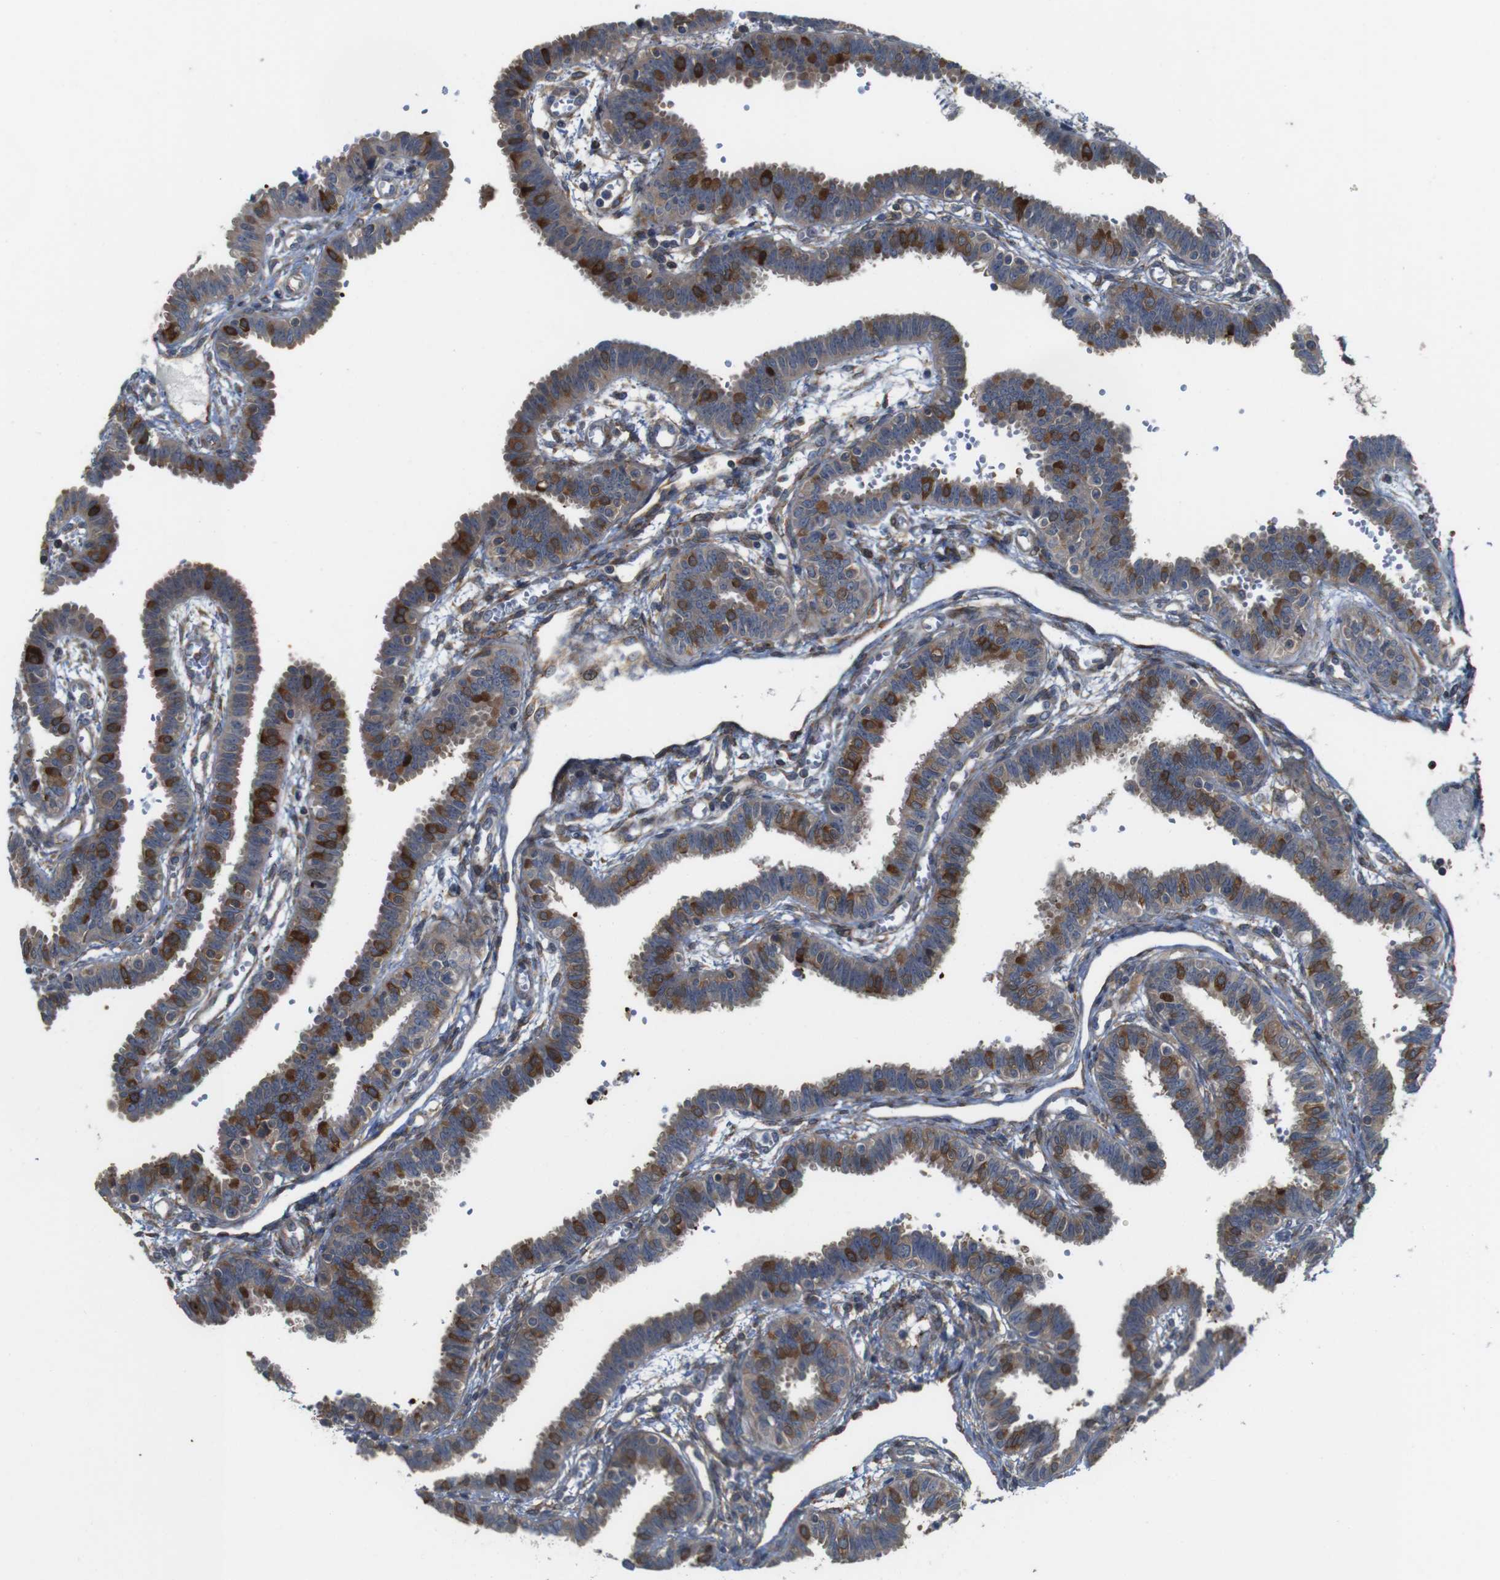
{"staining": {"intensity": "strong", "quantity": "<25%", "location": "cytoplasmic/membranous"}, "tissue": "fallopian tube", "cell_type": "Glandular cells", "image_type": "normal", "snomed": [{"axis": "morphology", "description": "Normal tissue, NOS"}, {"axis": "topography", "description": "Fallopian tube"}], "caption": "Brown immunohistochemical staining in normal fallopian tube exhibits strong cytoplasmic/membranous staining in approximately <25% of glandular cells.", "gene": "PCOLCE2", "patient": {"sex": "female", "age": 32}}